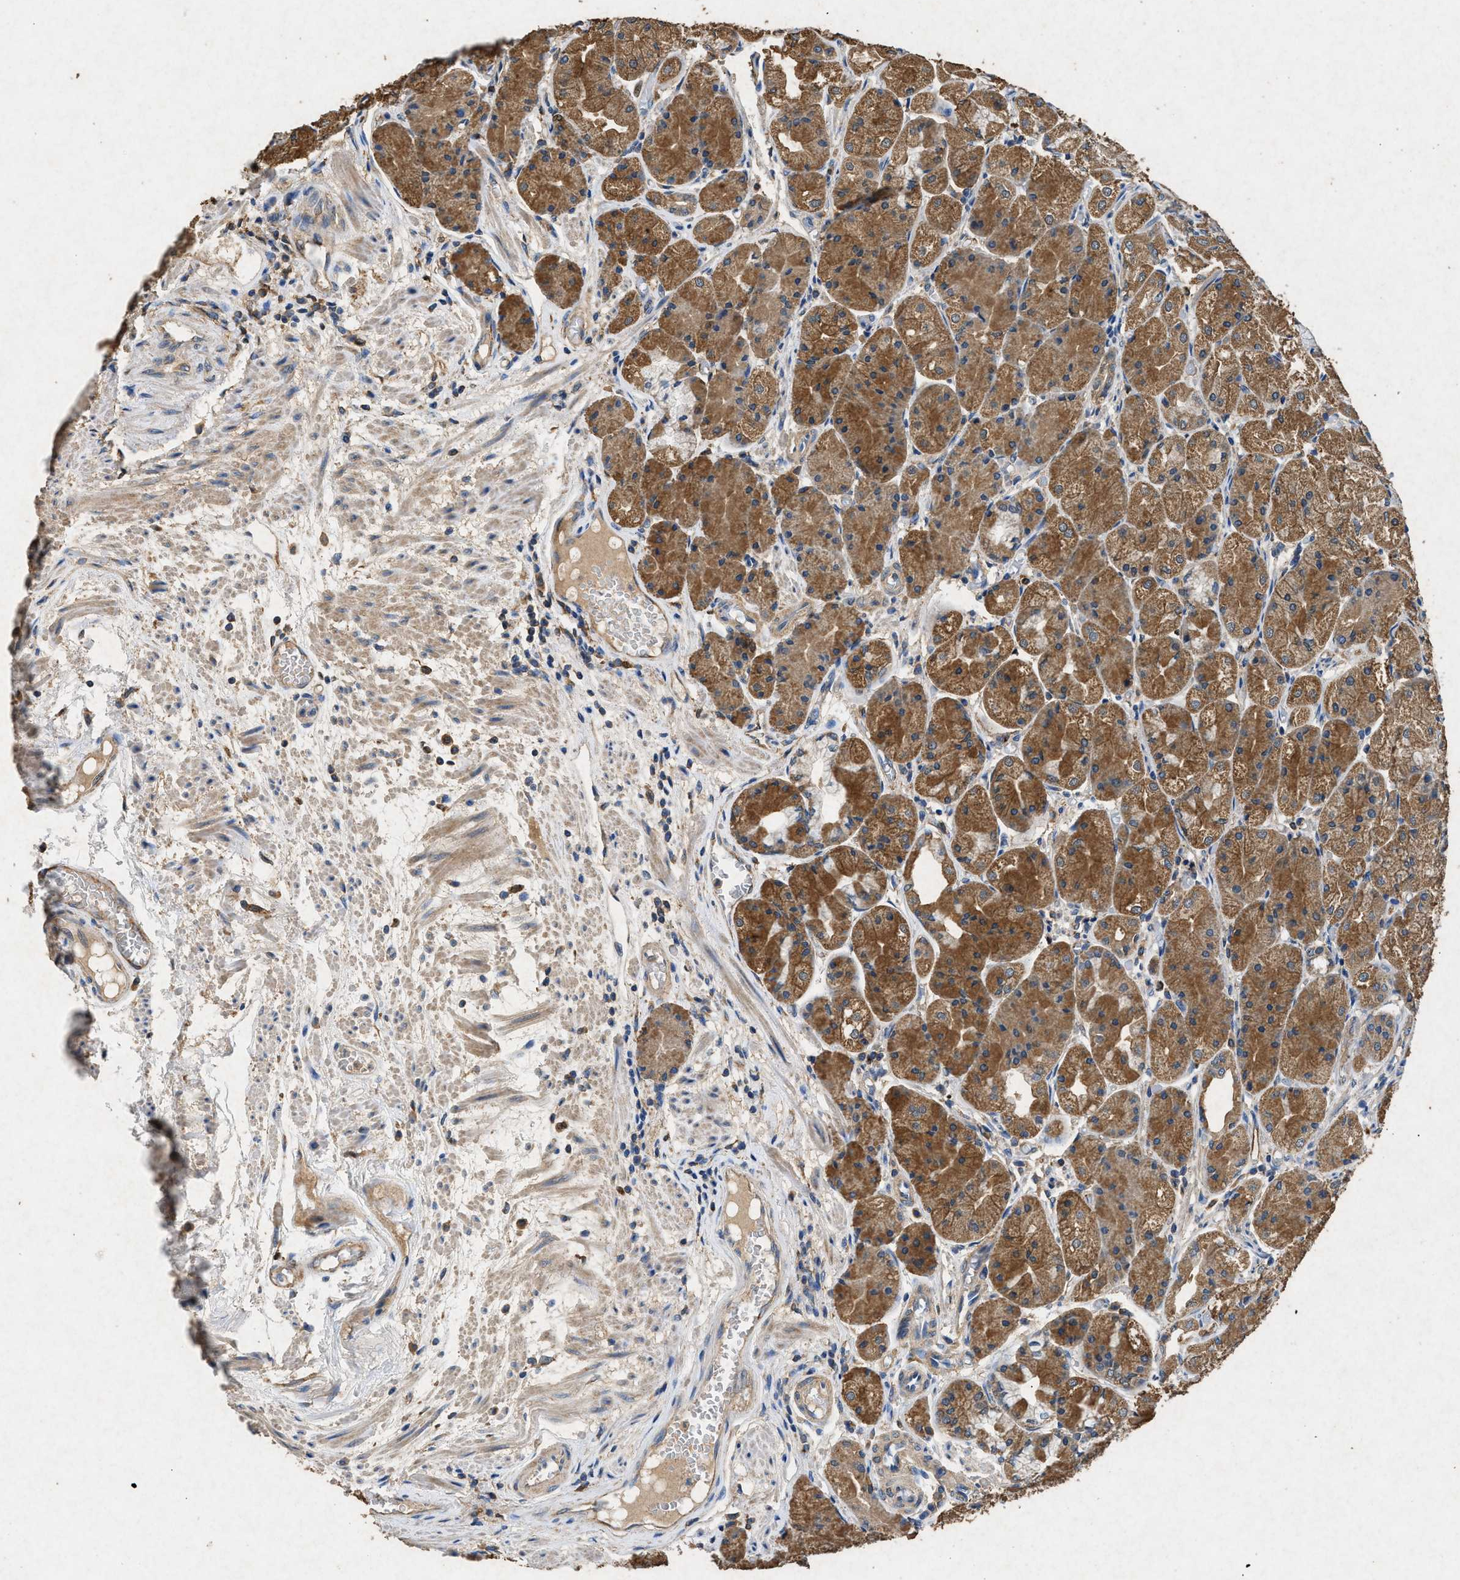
{"staining": {"intensity": "moderate", "quantity": ">75%", "location": "cytoplasmic/membranous"}, "tissue": "stomach", "cell_type": "Glandular cells", "image_type": "normal", "snomed": [{"axis": "morphology", "description": "Normal tissue, NOS"}, {"axis": "topography", "description": "Stomach, upper"}], "caption": "Immunohistochemical staining of benign stomach shows >75% levels of moderate cytoplasmic/membranous protein staining in approximately >75% of glandular cells. The protein is shown in brown color, while the nuclei are stained blue.", "gene": "CDK15", "patient": {"sex": "male", "age": 72}}